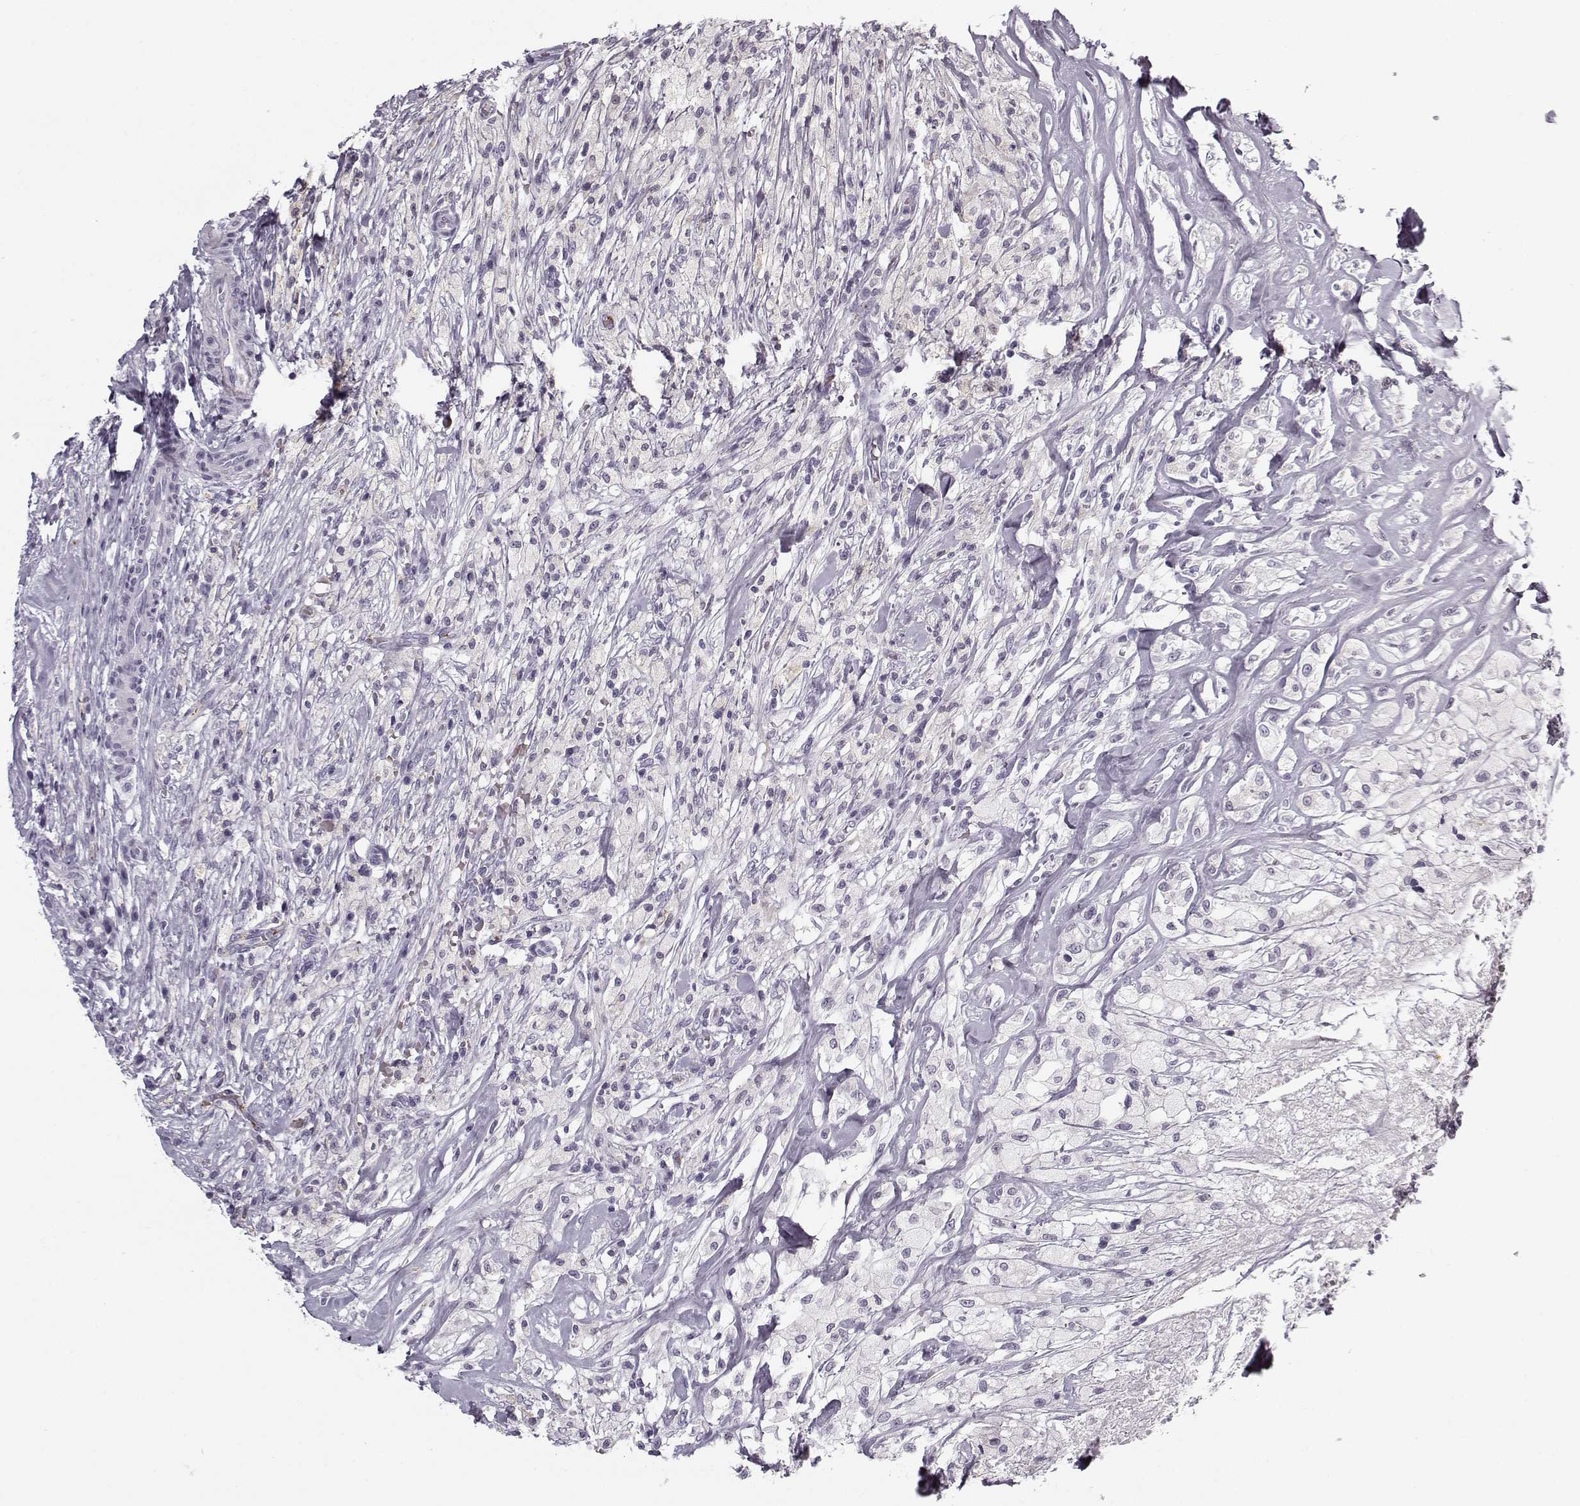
{"staining": {"intensity": "negative", "quantity": "none", "location": "none"}, "tissue": "testis cancer", "cell_type": "Tumor cells", "image_type": "cancer", "snomed": [{"axis": "morphology", "description": "Necrosis, NOS"}, {"axis": "morphology", "description": "Carcinoma, Embryonal, NOS"}, {"axis": "topography", "description": "Testis"}], "caption": "This is an IHC image of testis embryonal carcinoma. There is no staining in tumor cells.", "gene": "SNCA", "patient": {"sex": "male", "age": 19}}